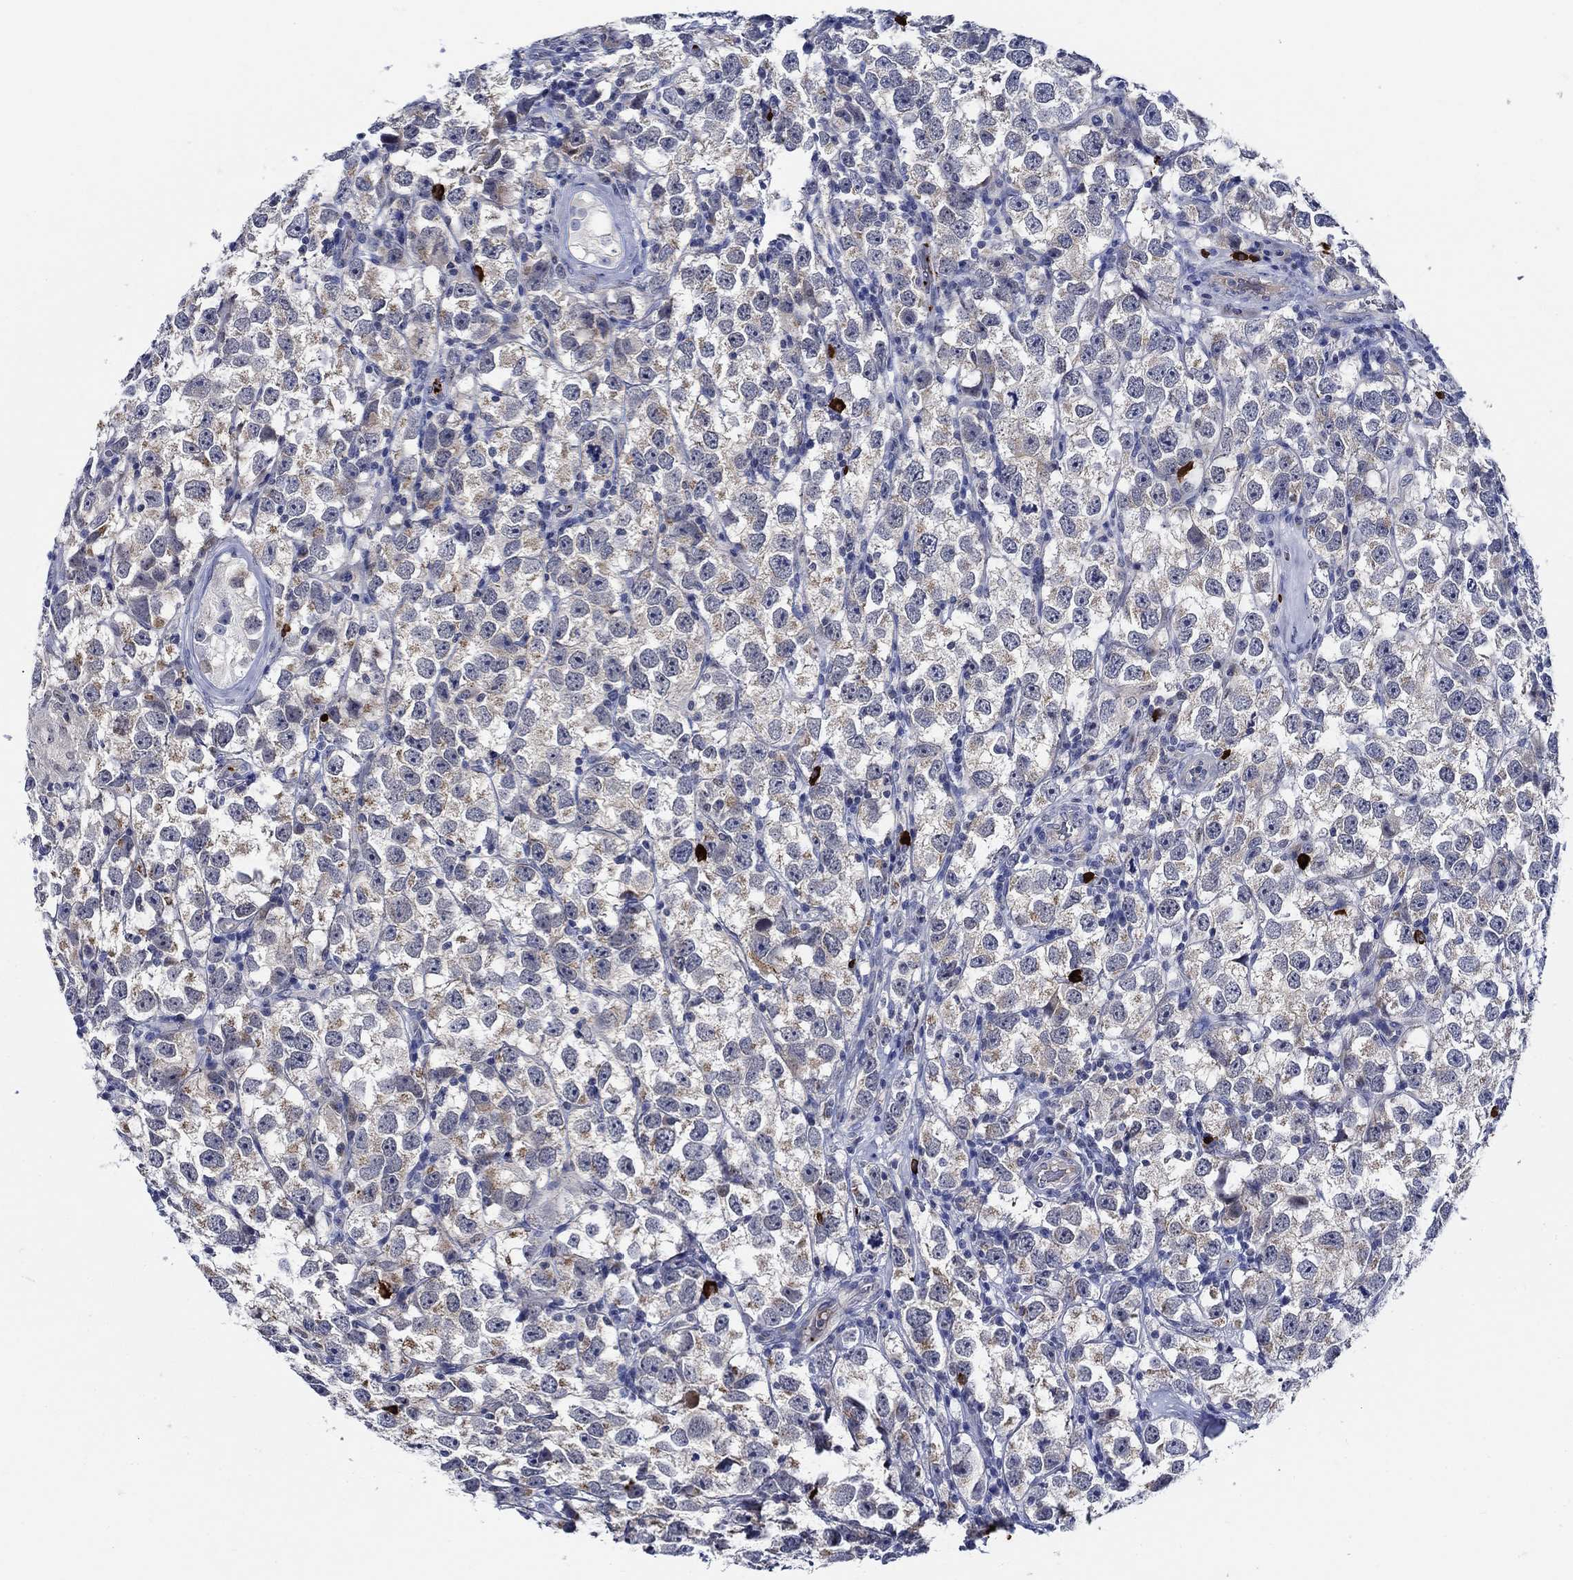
{"staining": {"intensity": "weak", "quantity": "25%-75%", "location": "cytoplasmic/membranous"}, "tissue": "testis cancer", "cell_type": "Tumor cells", "image_type": "cancer", "snomed": [{"axis": "morphology", "description": "Seminoma, NOS"}, {"axis": "topography", "description": "Testis"}], "caption": "Immunohistochemistry (IHC) photomicrograph of human testis cancer (seminoma) stained for a protein (brown), which exhibits low levels of weak cytoplasmic/membranous expression in approximately 25%-75% of tumor cells.", "gene": "ALOX12", "patient": {"sex": "male", "age": 26}}